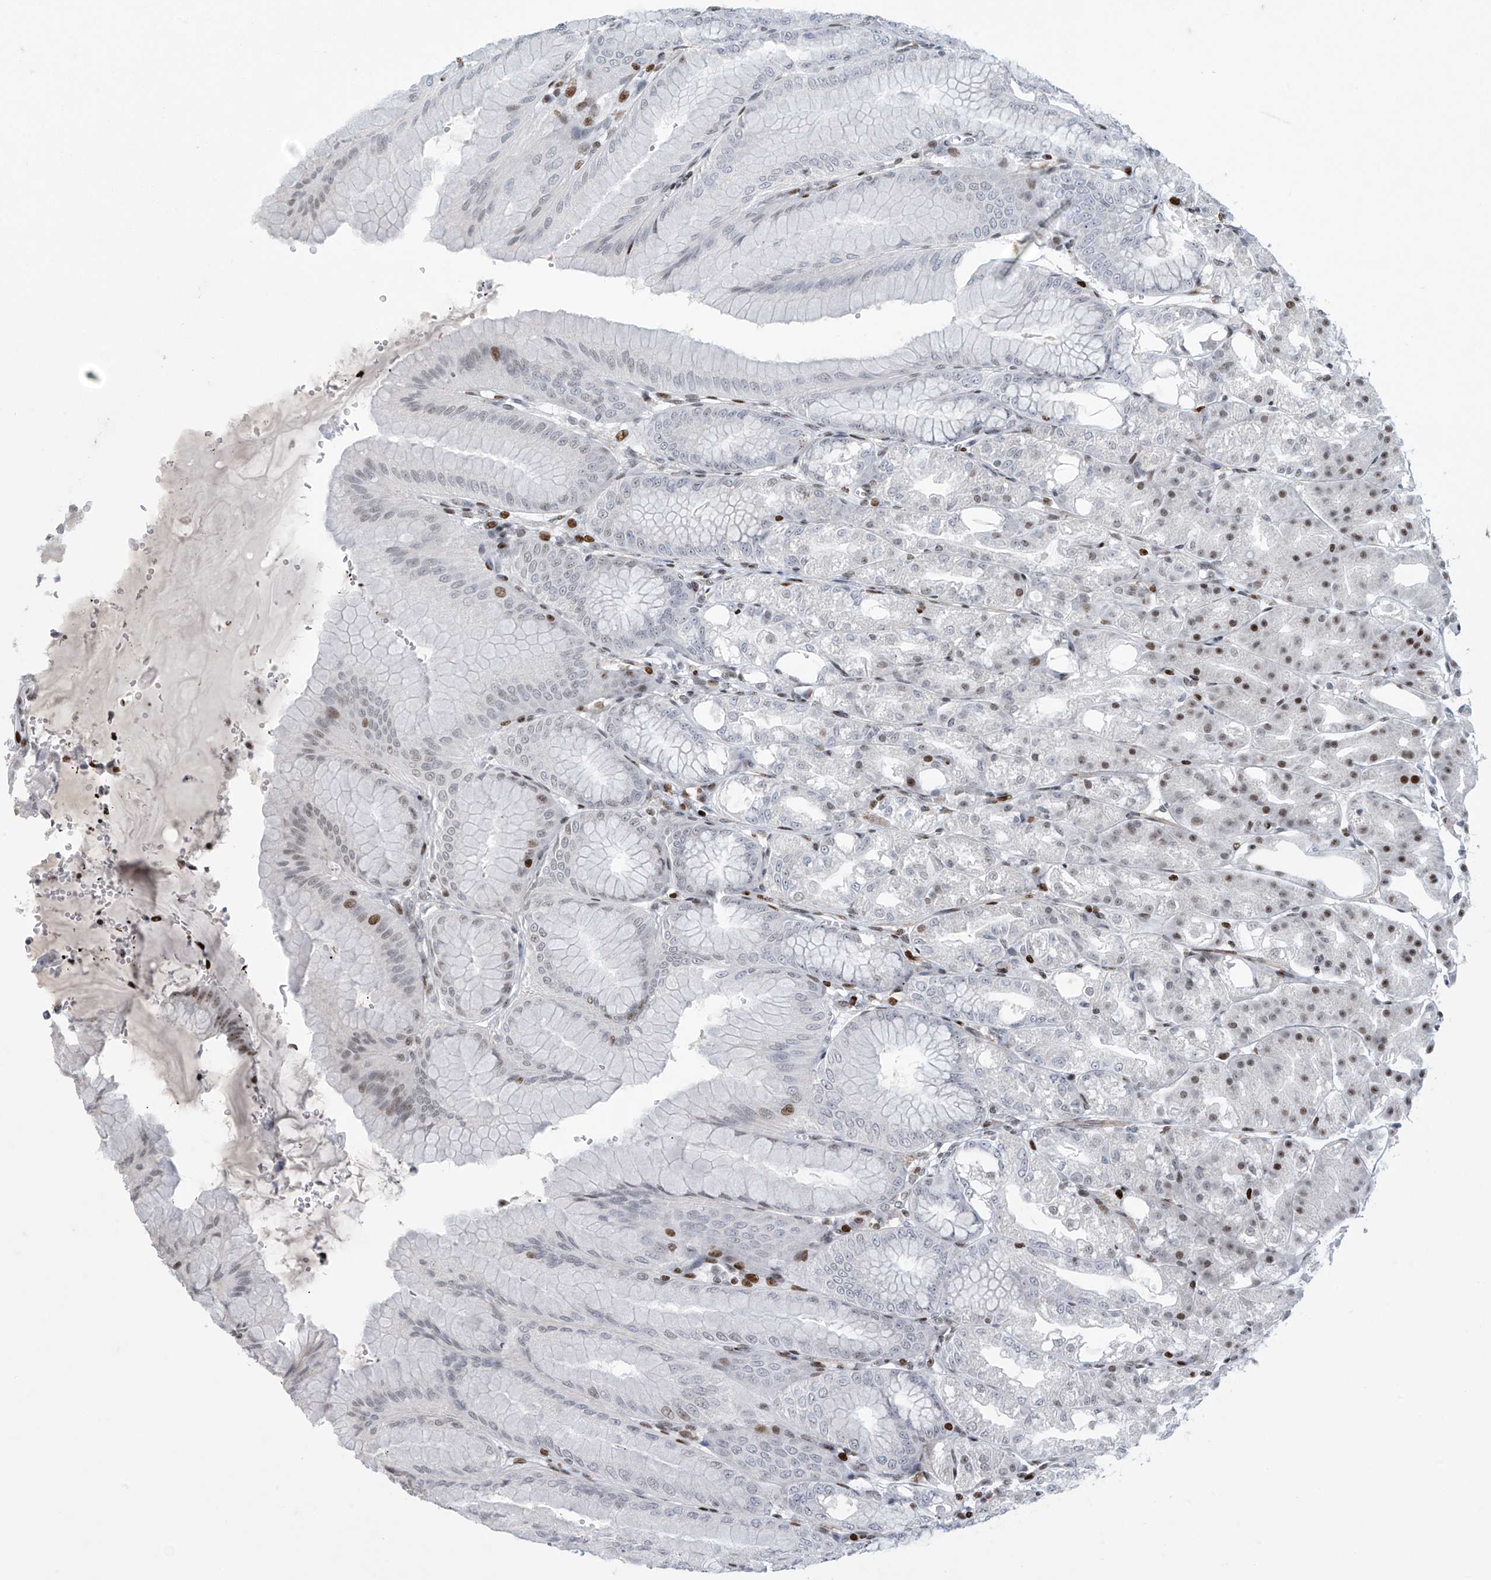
{"staining": {"intensity": "moderate", "quantity": "<25%", "location": "nuclear"}, "tissue": "stomach", "cell_type": "Glandular cells", "image_type": "normal", "snomed": [{"axis": "morphology", "description": "Normal tissue, NOS"}, {"axis": "topography", "description": "Stomach, lower"}], "caption": "DAB immunohistochemical staining of normal human stomach reveals moderate nuclear protein positivity in approximately <25% of glandular cells. Immunohistochemistry stains the protein of interest in brown and the nuclei are stained blue.", "gene": "RFX7", "patient": {"sex": "male", "age": 71}}